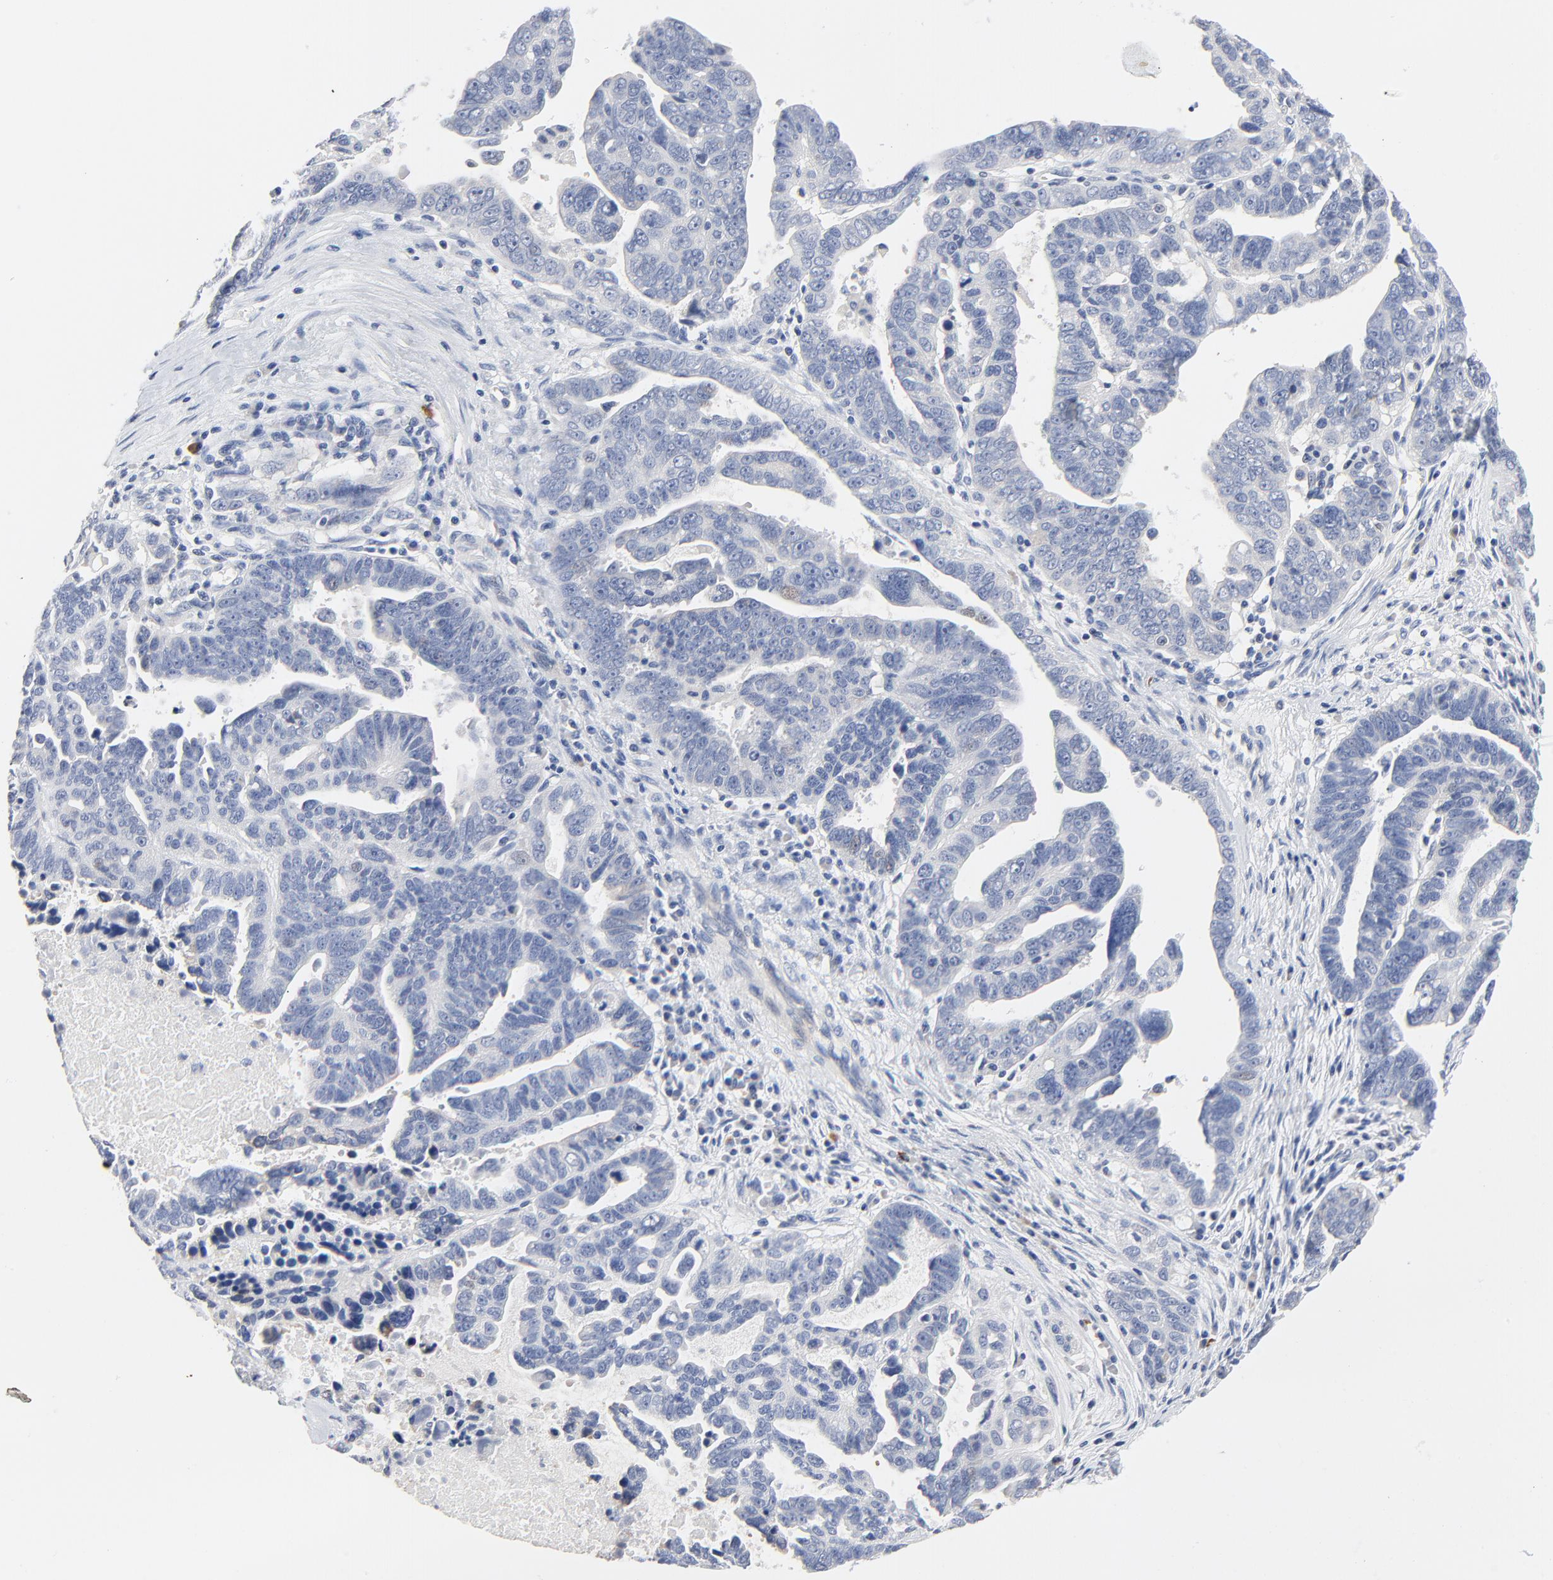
{"staining": {"intensity": "negative", "quantity": "none", "location": "none"}, "tissue": "ovarian cancer", "cell_type": "Tumor cells", "image_type": "cancer", "snomed": [{"axis": "morphology", "description": "Carcinoma, endometroid"}, {"axis": "morphology", "description": "Cystadenocarcinoma, serous, NOS"}, {"axis": "topography", "description": "Ovary"}], "caption": "A high-resolution histopathology image shows IHC staining of ovarian cancer, which shows no significant positivity in tumor cells.", "gene": "FBXL5", "patient": {"sex": "female", "age": 45}}